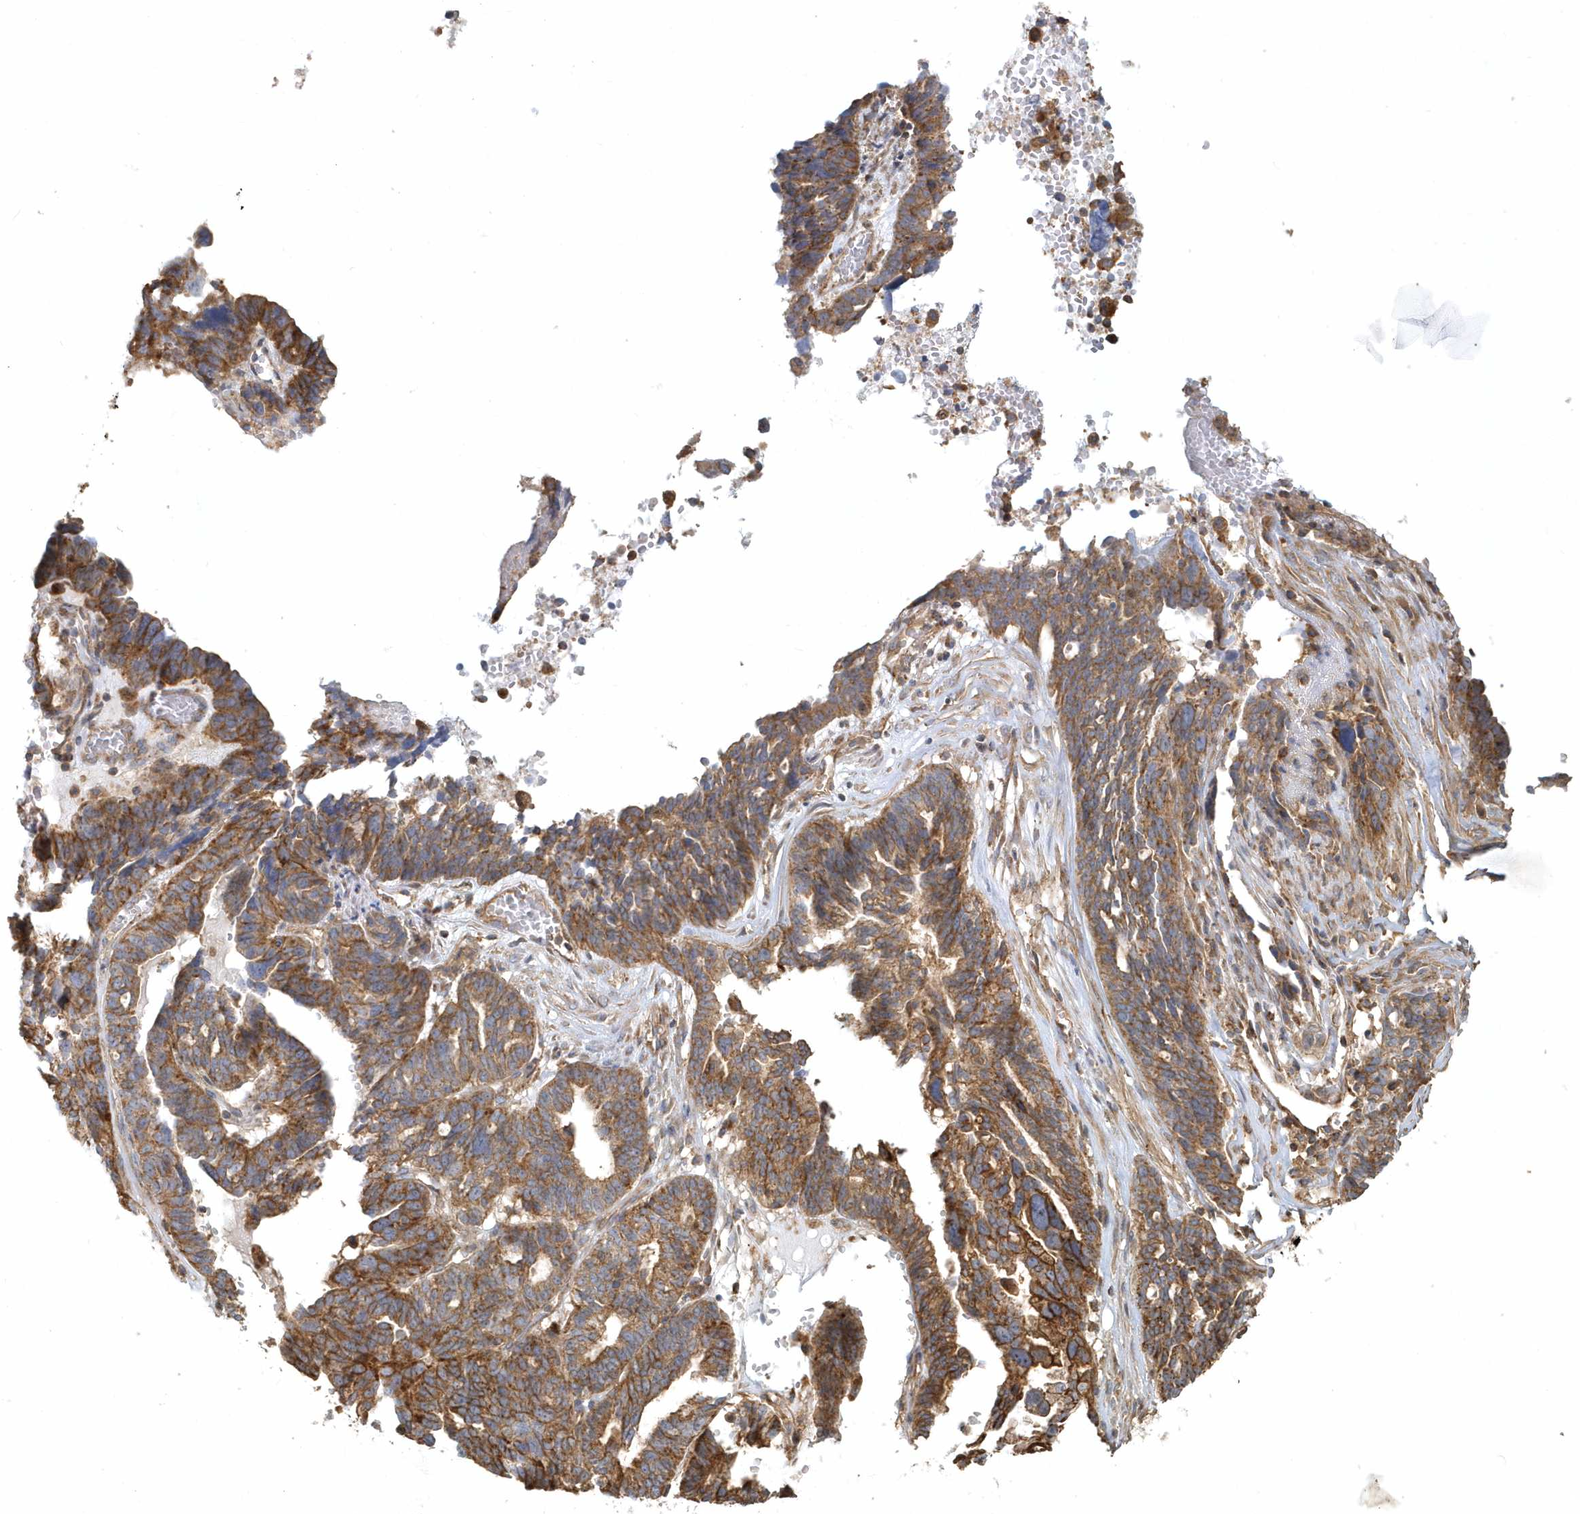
{"staining": {"intensity": "moderate", "quantity": ">75%", "location": "cytoplasmic/membranous"}, "tissue": "ovarian cancer", "cell_type": "Tumor cells", "image_type": "cancer", "snomed": [{"axis": "morphology", "description": "Cystadenocarcinoma, serous, NOS"}, {"axis": "topography", "description": "Ovary"}], "caption": "A brown stain highlights moderate cytoplasmic/membranous expression of a protein in human ovarian serous cystadenocarcinoma tumor cells. The protein of interest is stained brown, and the nuclei are stained in blue (DAB IHC with brightfield microscopy, high magnification).", "gene": "TRAIP", "patient": {"sex": "female", "age": 59}}